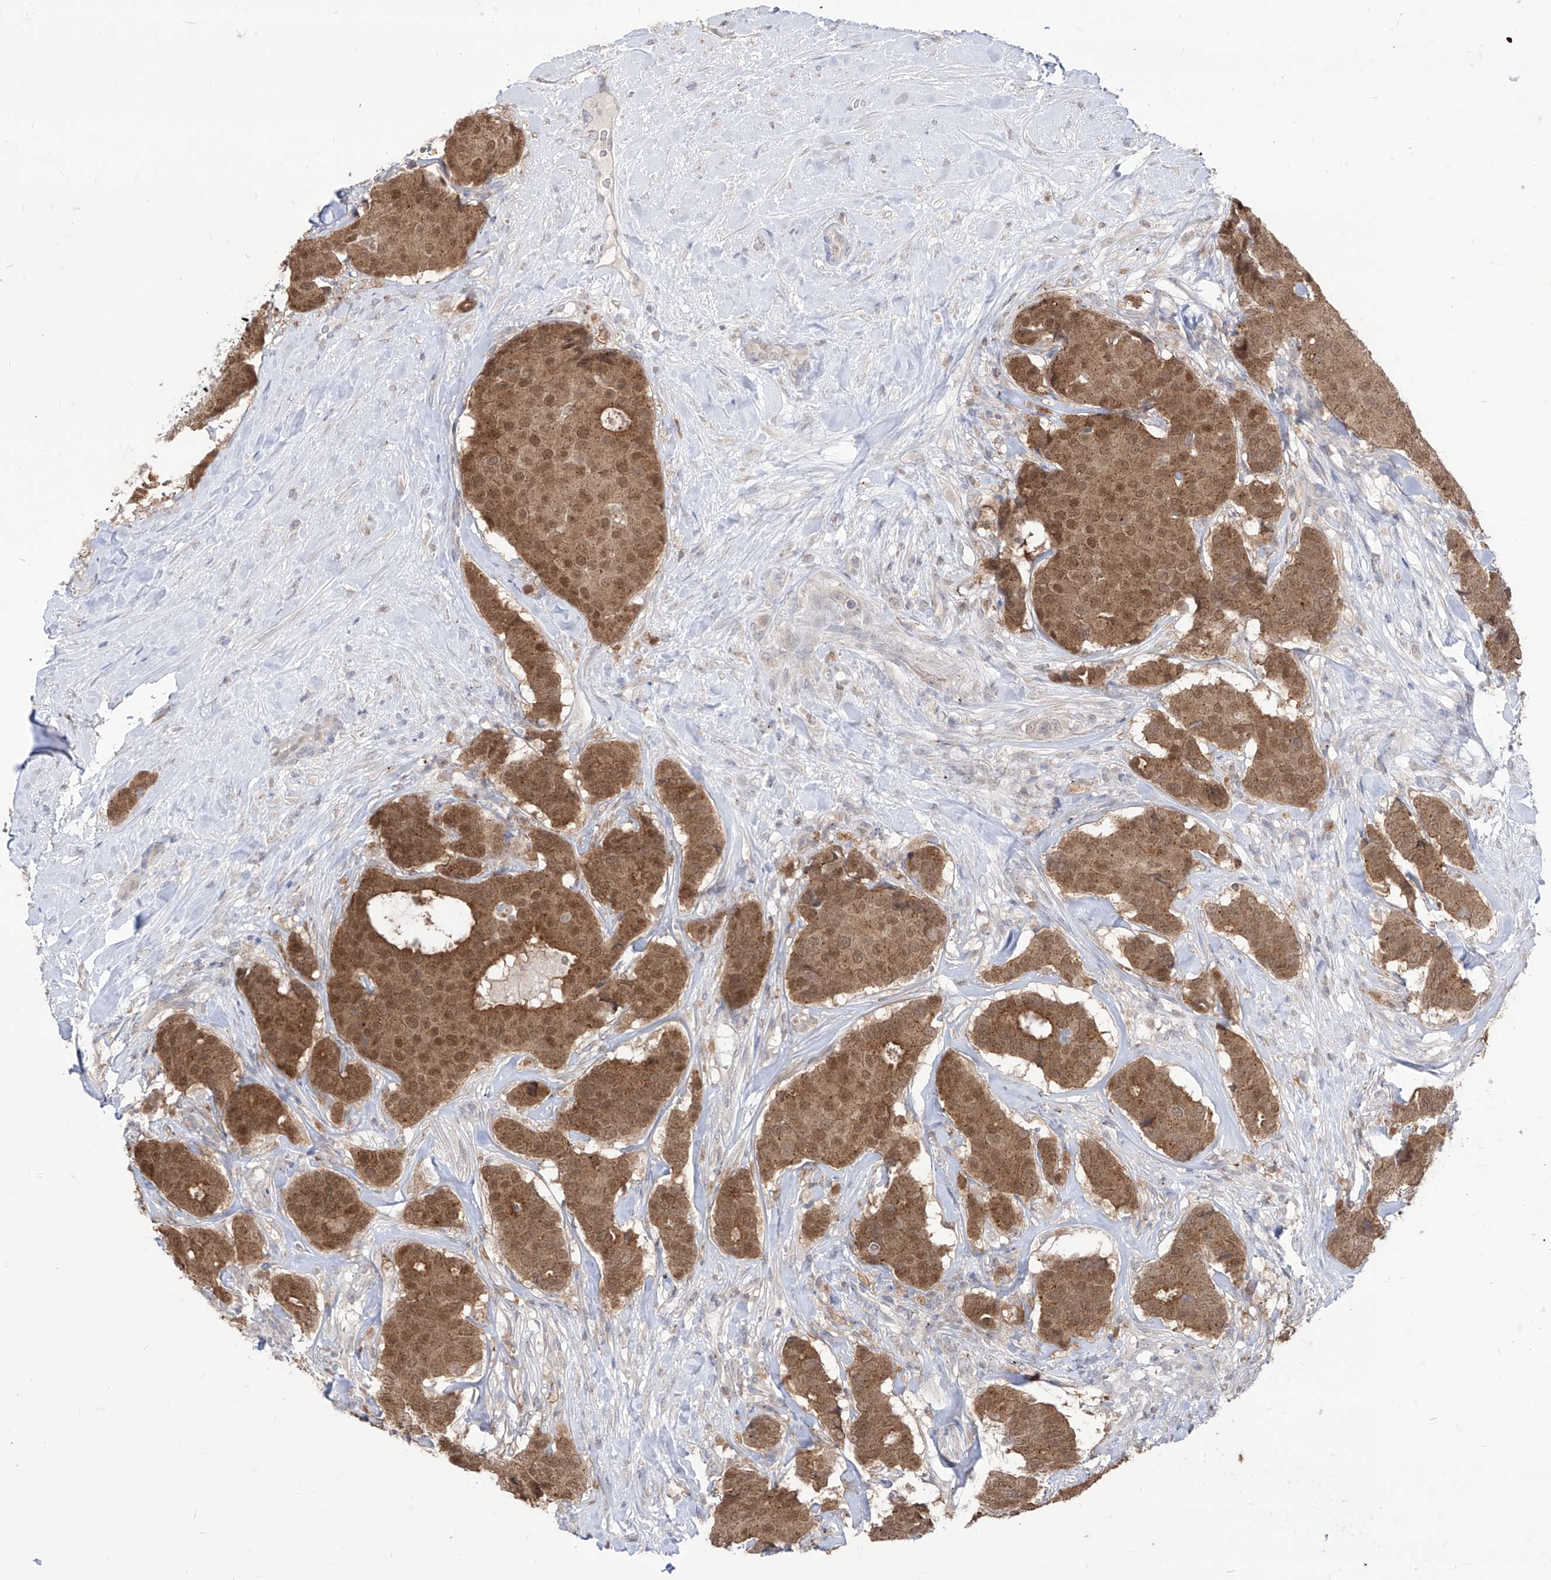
{"staining": {"intensity": "moderate", "quantity": ">75%", "location": "cytoplasmic/membranous,nuclear"}, "tissue": "breast cancer", "cell_type": "Tumor cells", "image_type": "cancer", "snomed": [{"axis": "morphology", "description": "Duct carcinoma"}, {"axis": "topography", "description": "Breast"}], "caption": "Immunohistochemistry (IHC) (DAB) staining of human infiltrating ductal carcinoma (breast) displays moderate cytoplasmic/membranous and nuclear protein expression in approximately >75% of tumor cells.", "gene": "BROX", "patient": {"sex": "female", "age": 75}}